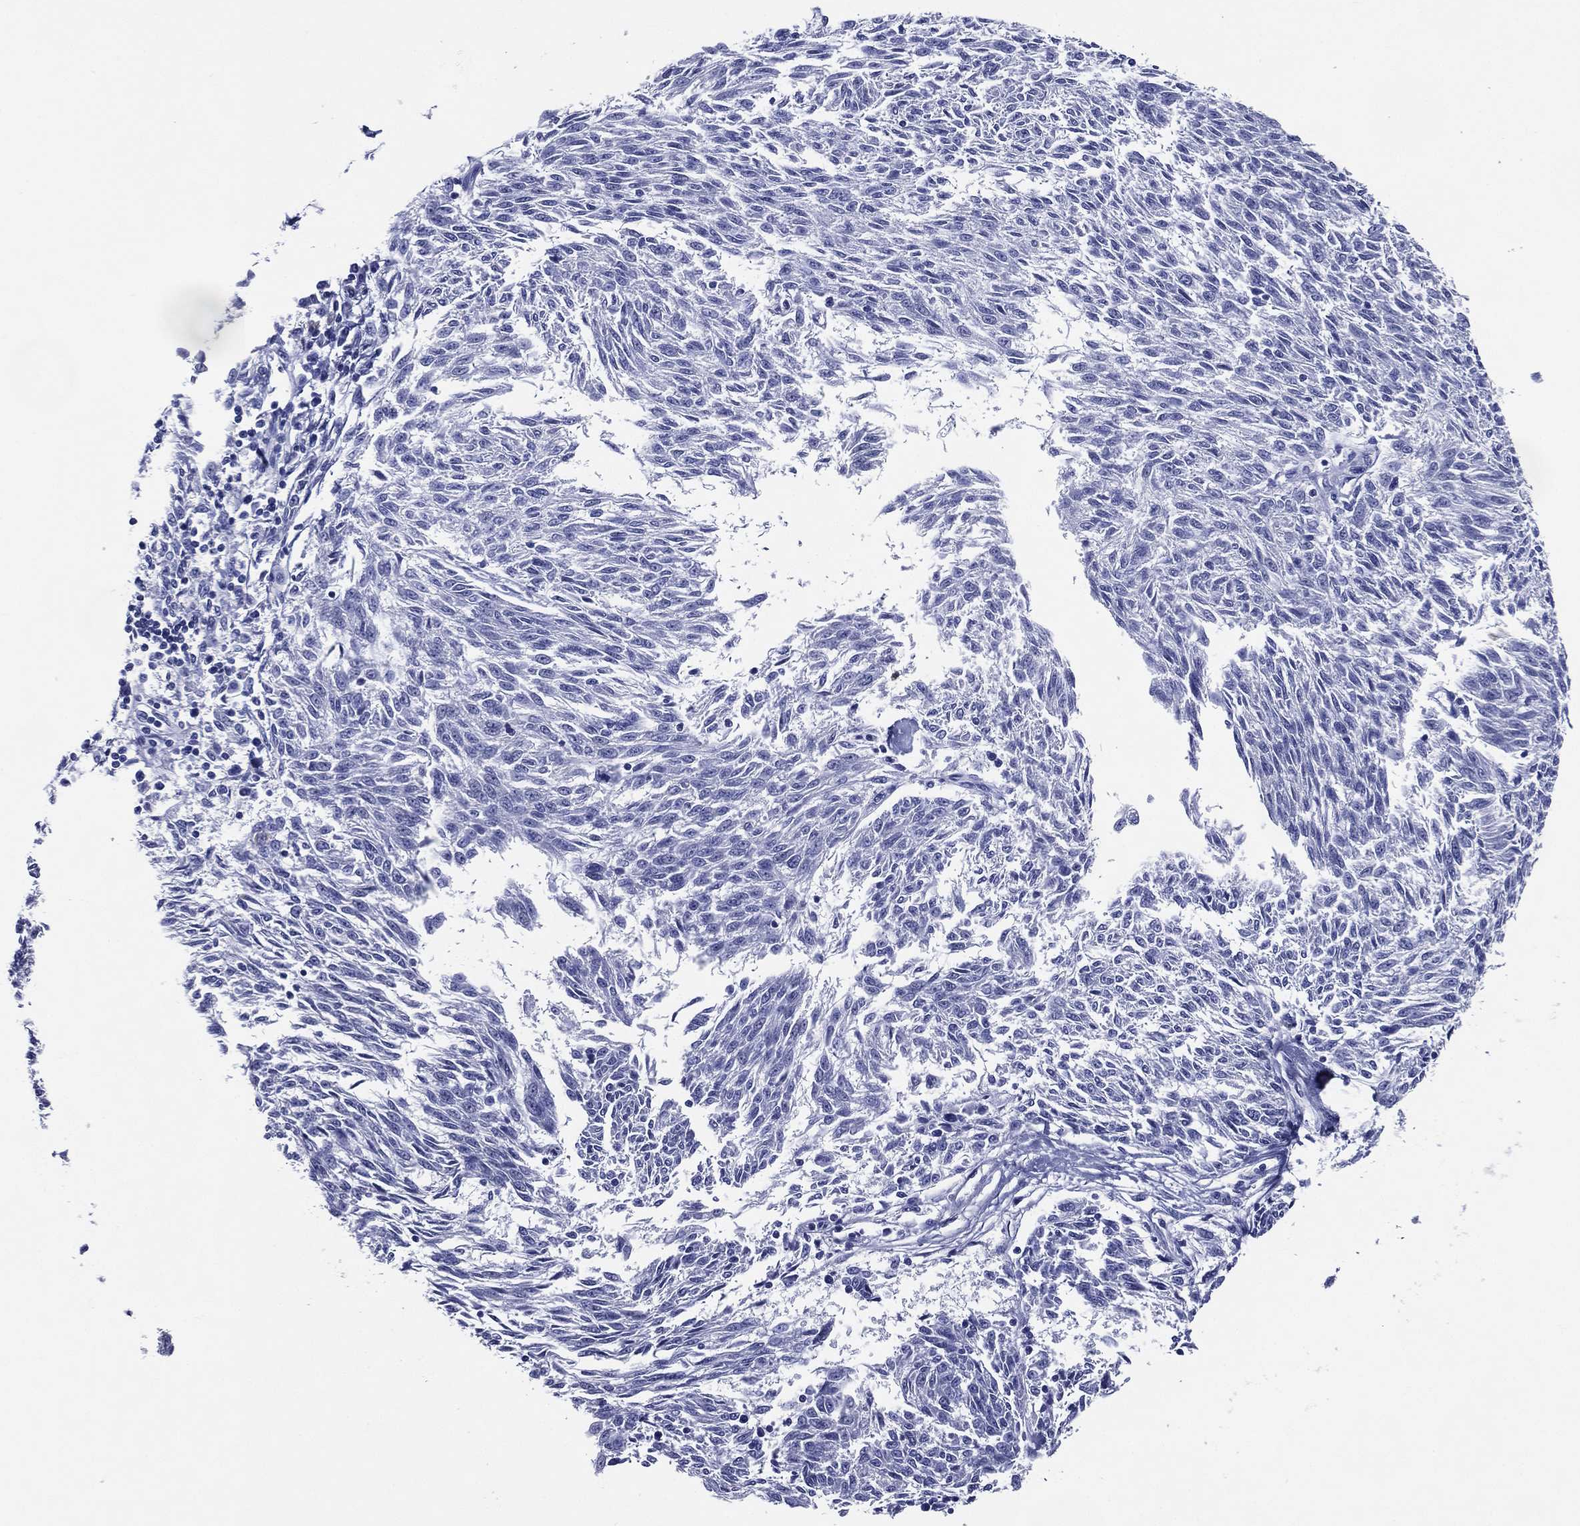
{"staining": {"intensity": "negative", "quantity": "none", "location": "none"}, "tissue": "melanoma", "cell_type": "Tumor cells", "image_type": "cancer", "snomed": [{"axis": "morphology", "description": "Malignant melanoma, NOS"}, {"axis": "topography", "description": "Skin"}], "caption": "Immunohistochemical staining of malignant melanoma displays no significant expression in tumor cells.", "gene": "ACE2", "patient": {"sex": "female", "age": 72}}